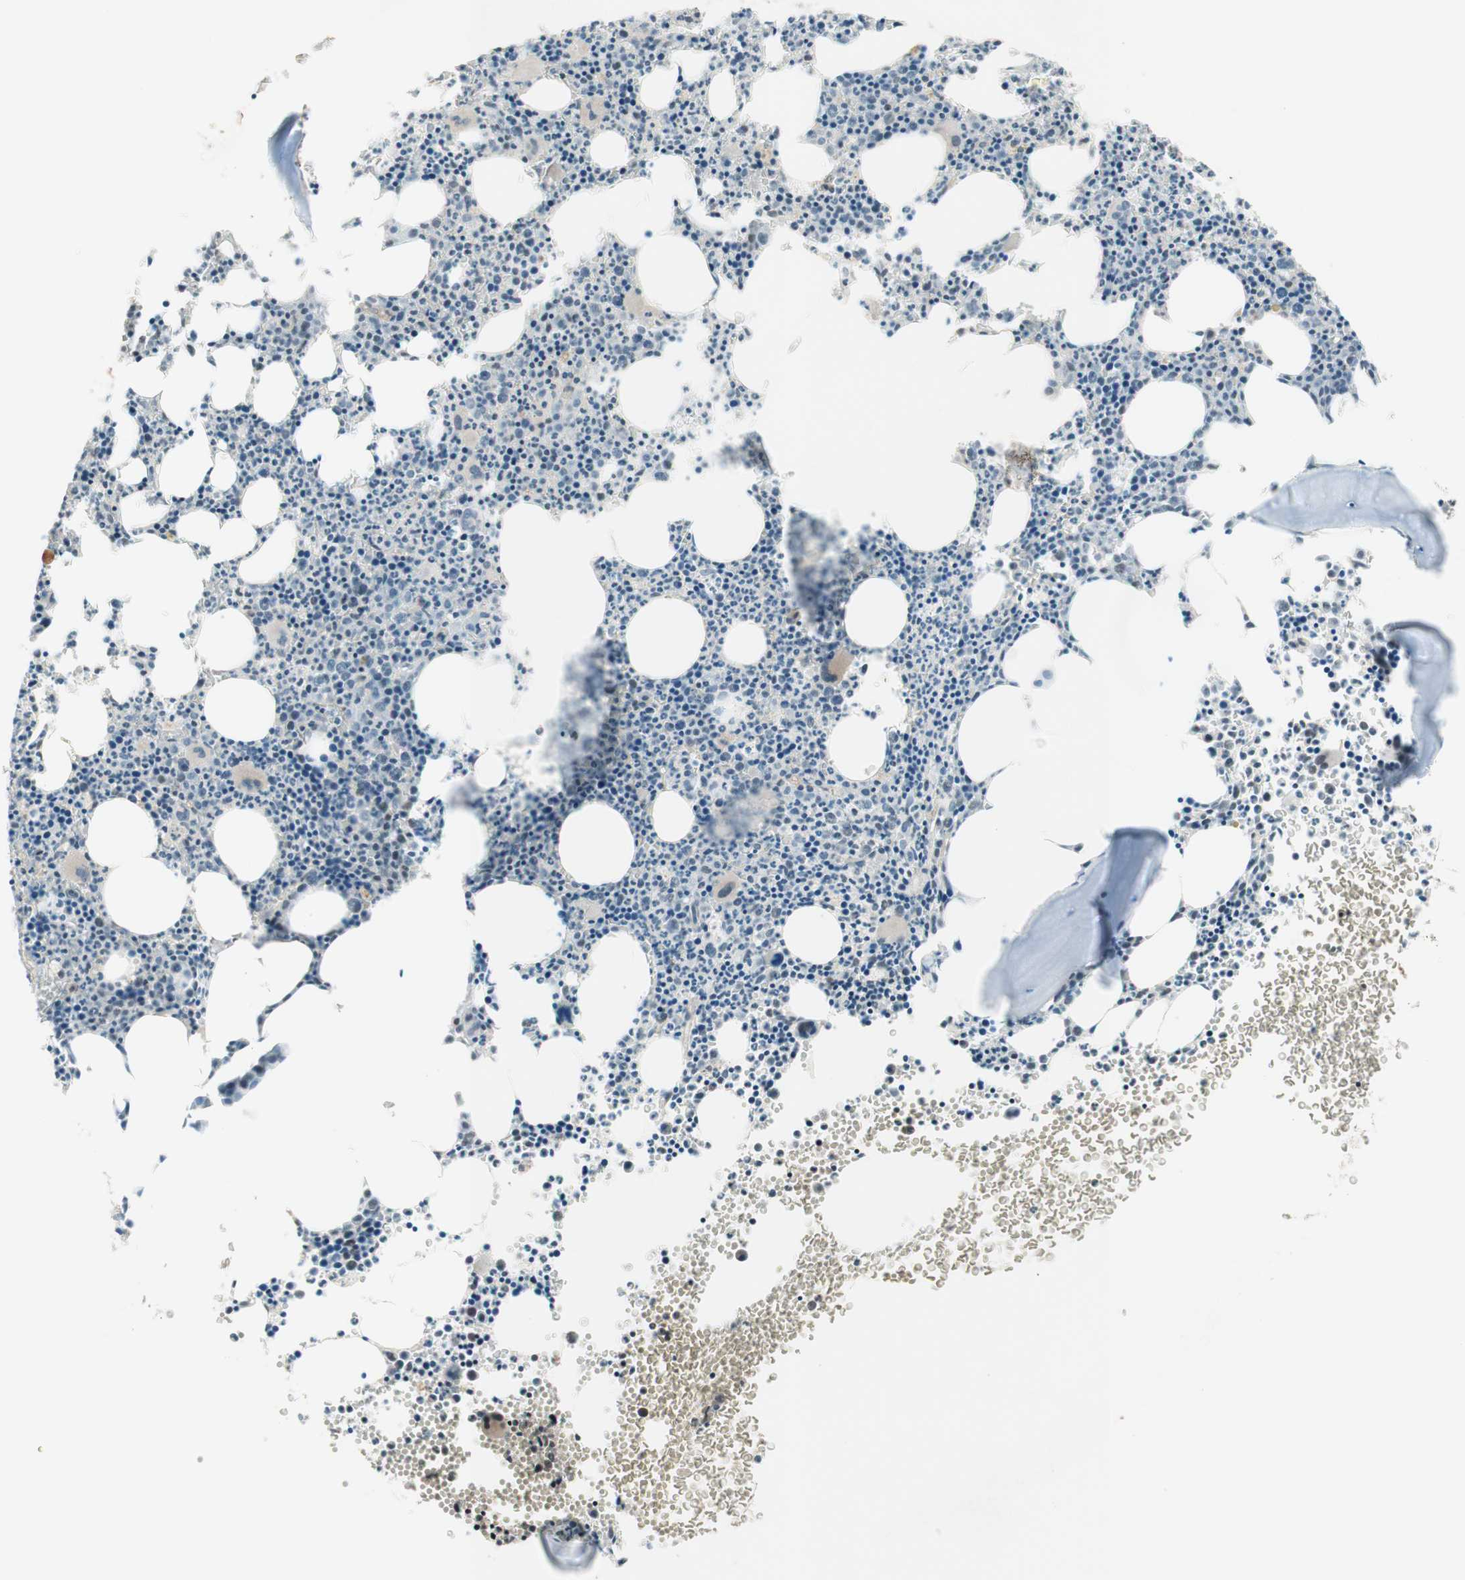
{"staining": {"intensity": "weak", "quantity": "25%-75%", "location": "nuclear"}, "tissue": "bone marrow", "cell_type": "Hematopoietic cells", "image_type": "normal", "snomed": [{"axis": "morphology", "description": "Normal tissue, NOS"}, {"axis": "morphology", "description": "Inflammation, NOS"}, {"axis": "topography", "description": "Bone marrow"}], "caption": "Normal bone marrow was stained to show a protein in brown. There is low levels of weak nuclear expression in approximately 25%-75% of hematopoietic cells. (Stains: DAB in brown, nuclei in blue, Microscopy: brightfield microscopy at high magnification).", "gene": "JPH1", "patient": {"sex": "female", "age": 61}}